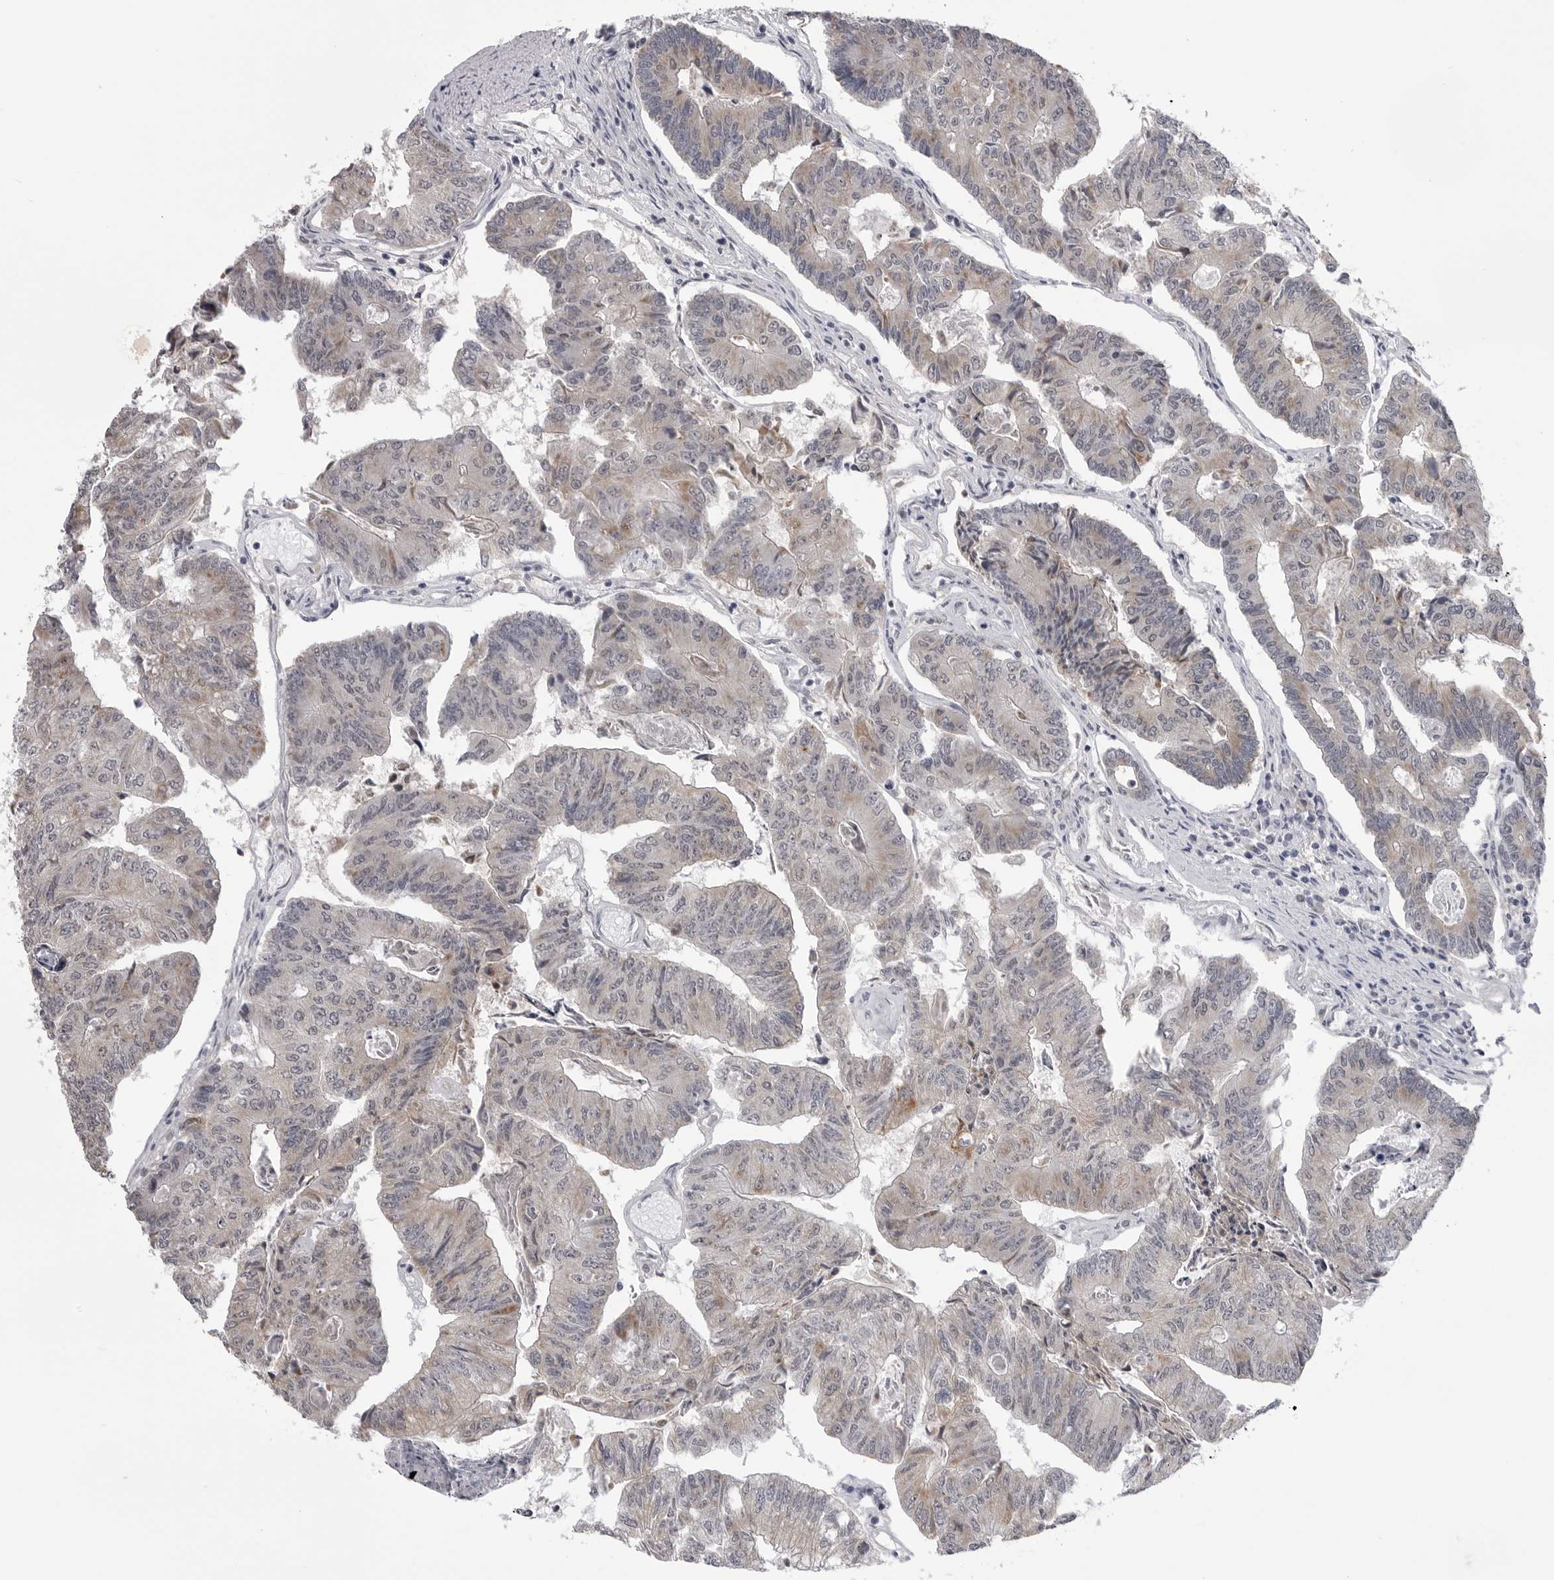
{"staining": {"intensity": "weak", "quantity": "<25%", "location": "cytoplasmic/membranous"}, "tissue": "colorectal cancer", "cell_type": "Tumor cells", "image_type": "cancer", "snomed": [{"axis": "morphology", "description": "Adenocarcinoma, NOS"}, {"axis": "topography", "description": "Colon"}], "caption": "Protein analysis of colorectal cancer (adenocarcinoma) exhibits no significant staining in tumor cells.", "gene": "FH", "patient": {"sex": "female", "age": 67}}